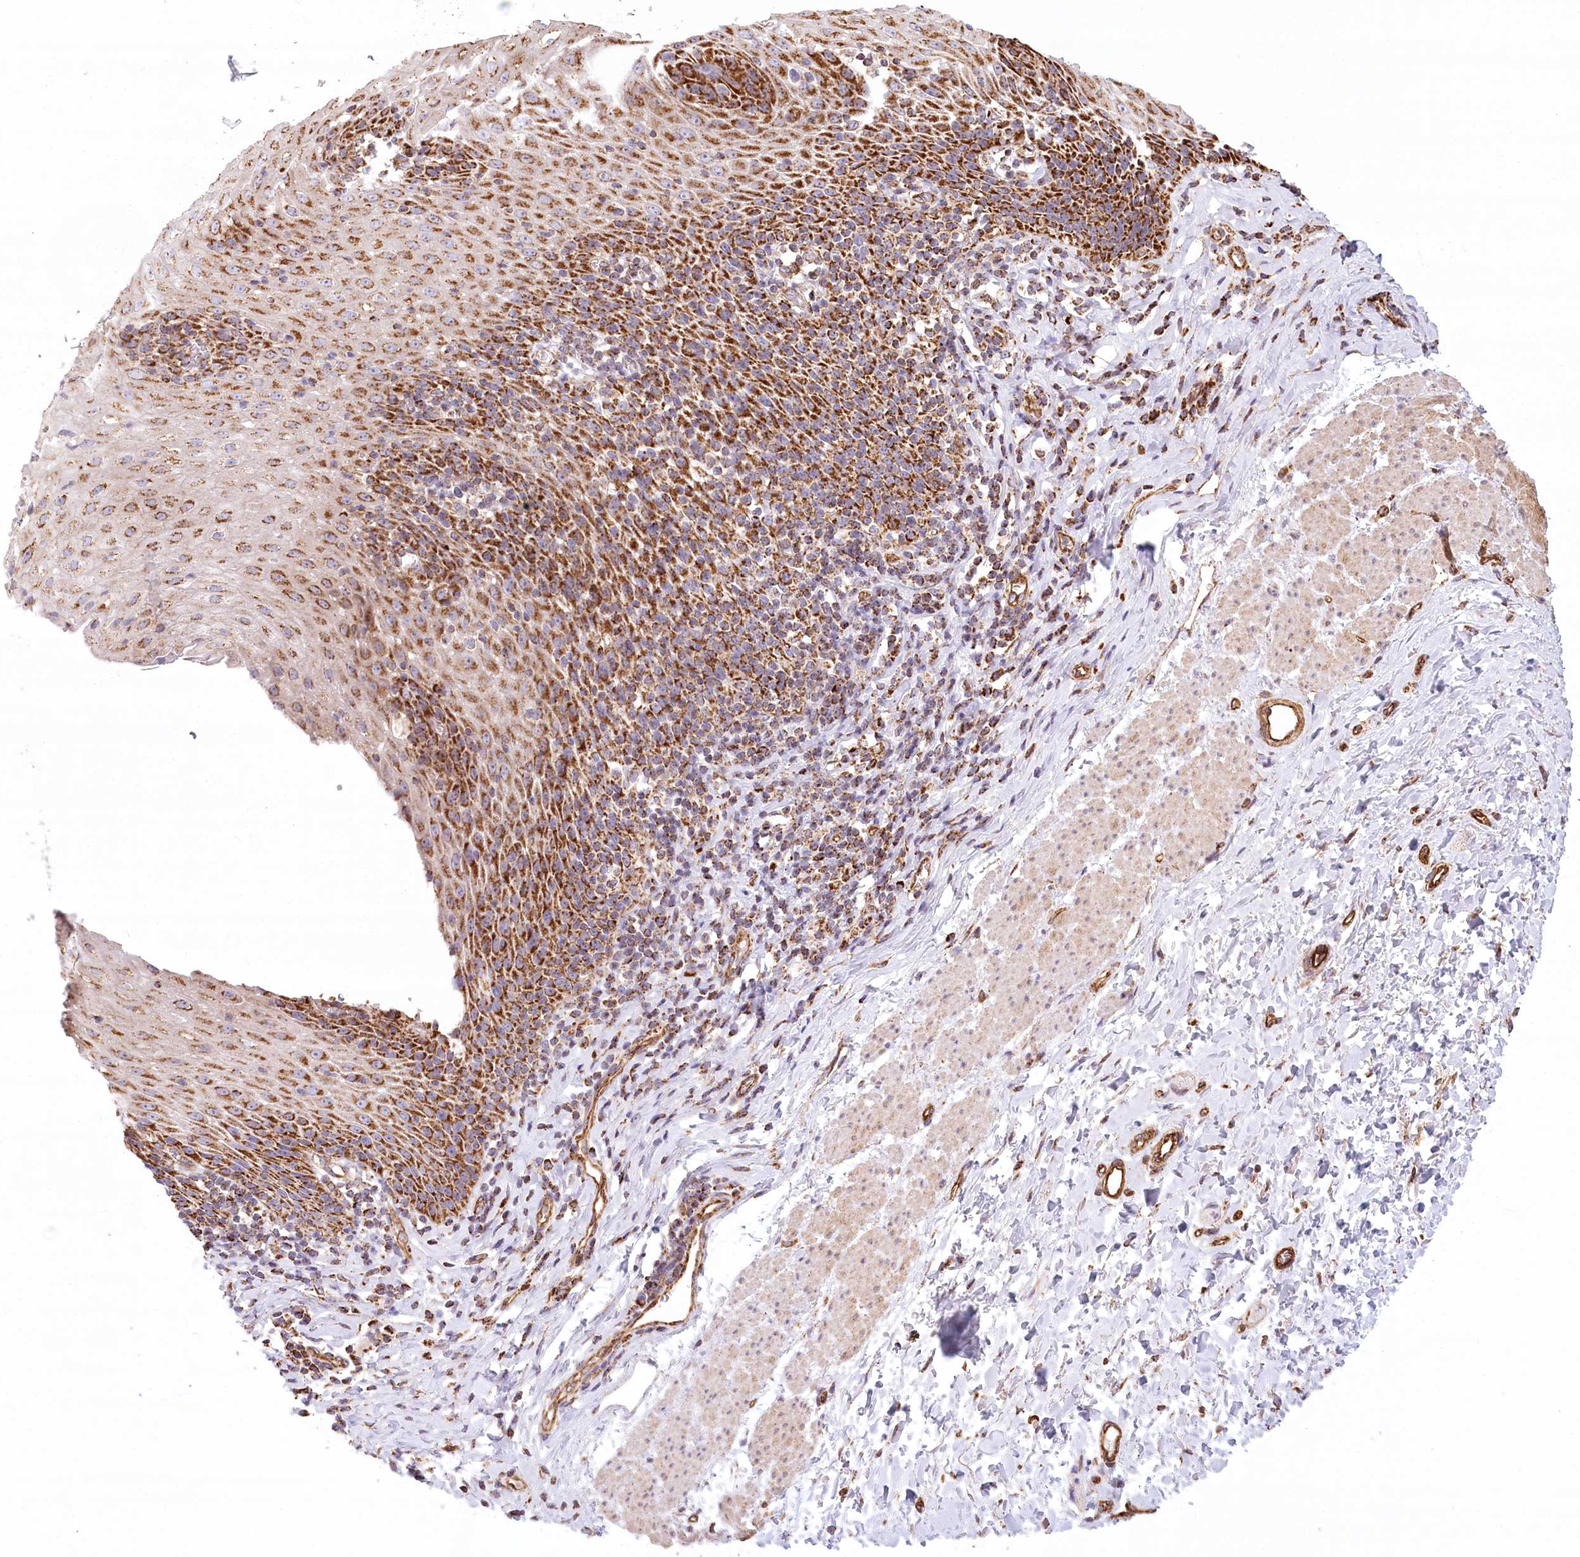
{"staining": {"intensity": "strong", "quantity": ">75%", "location": "cytoplasmic/membranous"}, "tissue": "esophagus", "cell_type": "Squamous epithelial cells", "image_type": "normal", "snomed": [{"axis": "morphology", "description": "Normal tissue, NOS"}, {"axis": "topography", "description": "Esophagus"}], "caption": "There is high levels of strong cytoplasmic/membranous expression in squamous epithelial cells of normal esophagus, as demonstrated by immunohistochemical staining (brown color).", "gene": "UMPS", "patient": {"sex": "female", "age": 61}}